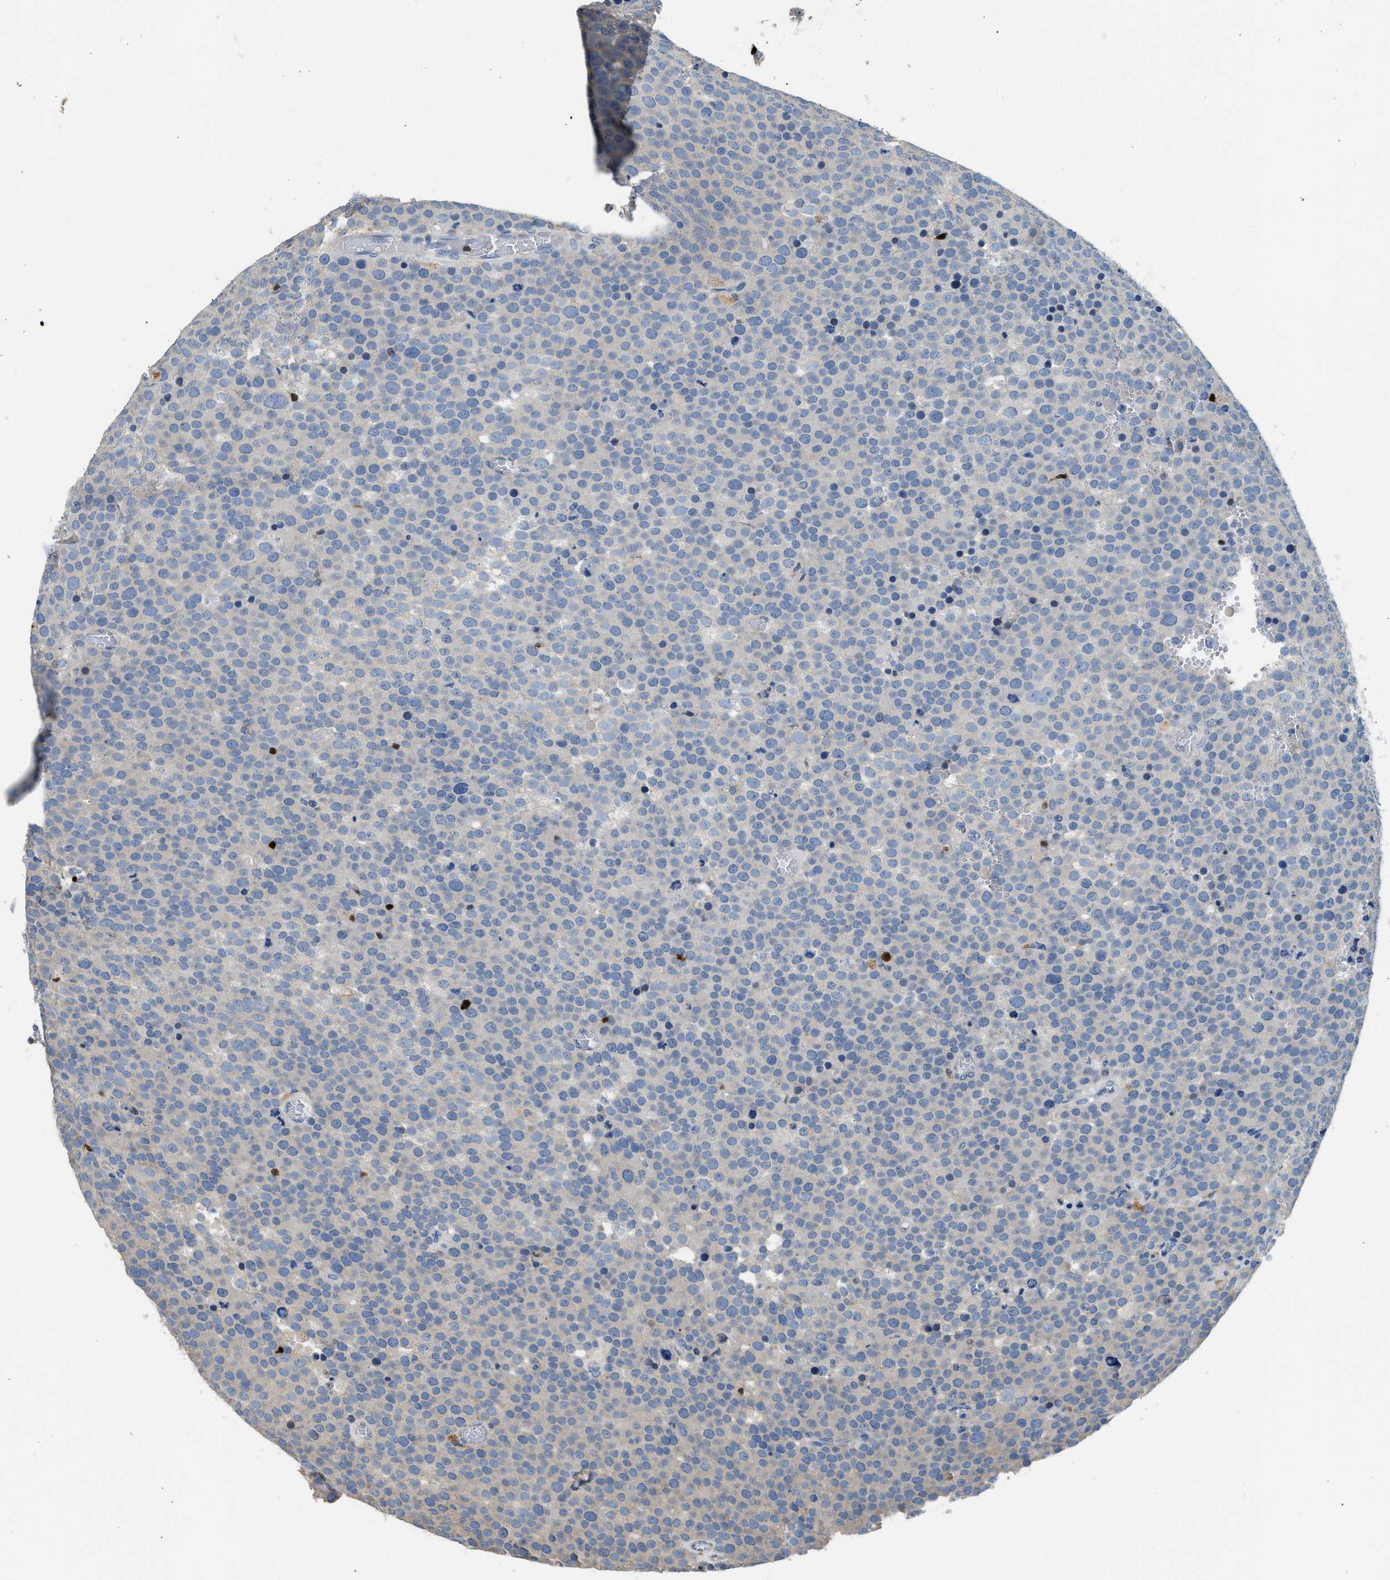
{"staining": {"intensity": "negative", "quantity": "none", "location": "none"}, "tissue": "testis cancer", "cell_type": "Tumor cells", "image_type": "cancer", "snomed": [{"axis": "morphology", "description": "Normal tissue, NOS"}, {"axis": "morphology", "description": "Seminoma, NOS"}, {"axis": "topography", "description": "Testis"}], "caption": "Immunohistochemistry (IHC) micrograph of neoplastic tissue: human testis seminoma stained with DAB displays no significant protein positivity in tumor cells.", "gene": "TOX", "patient": {"sex": "male", "age": 71}}